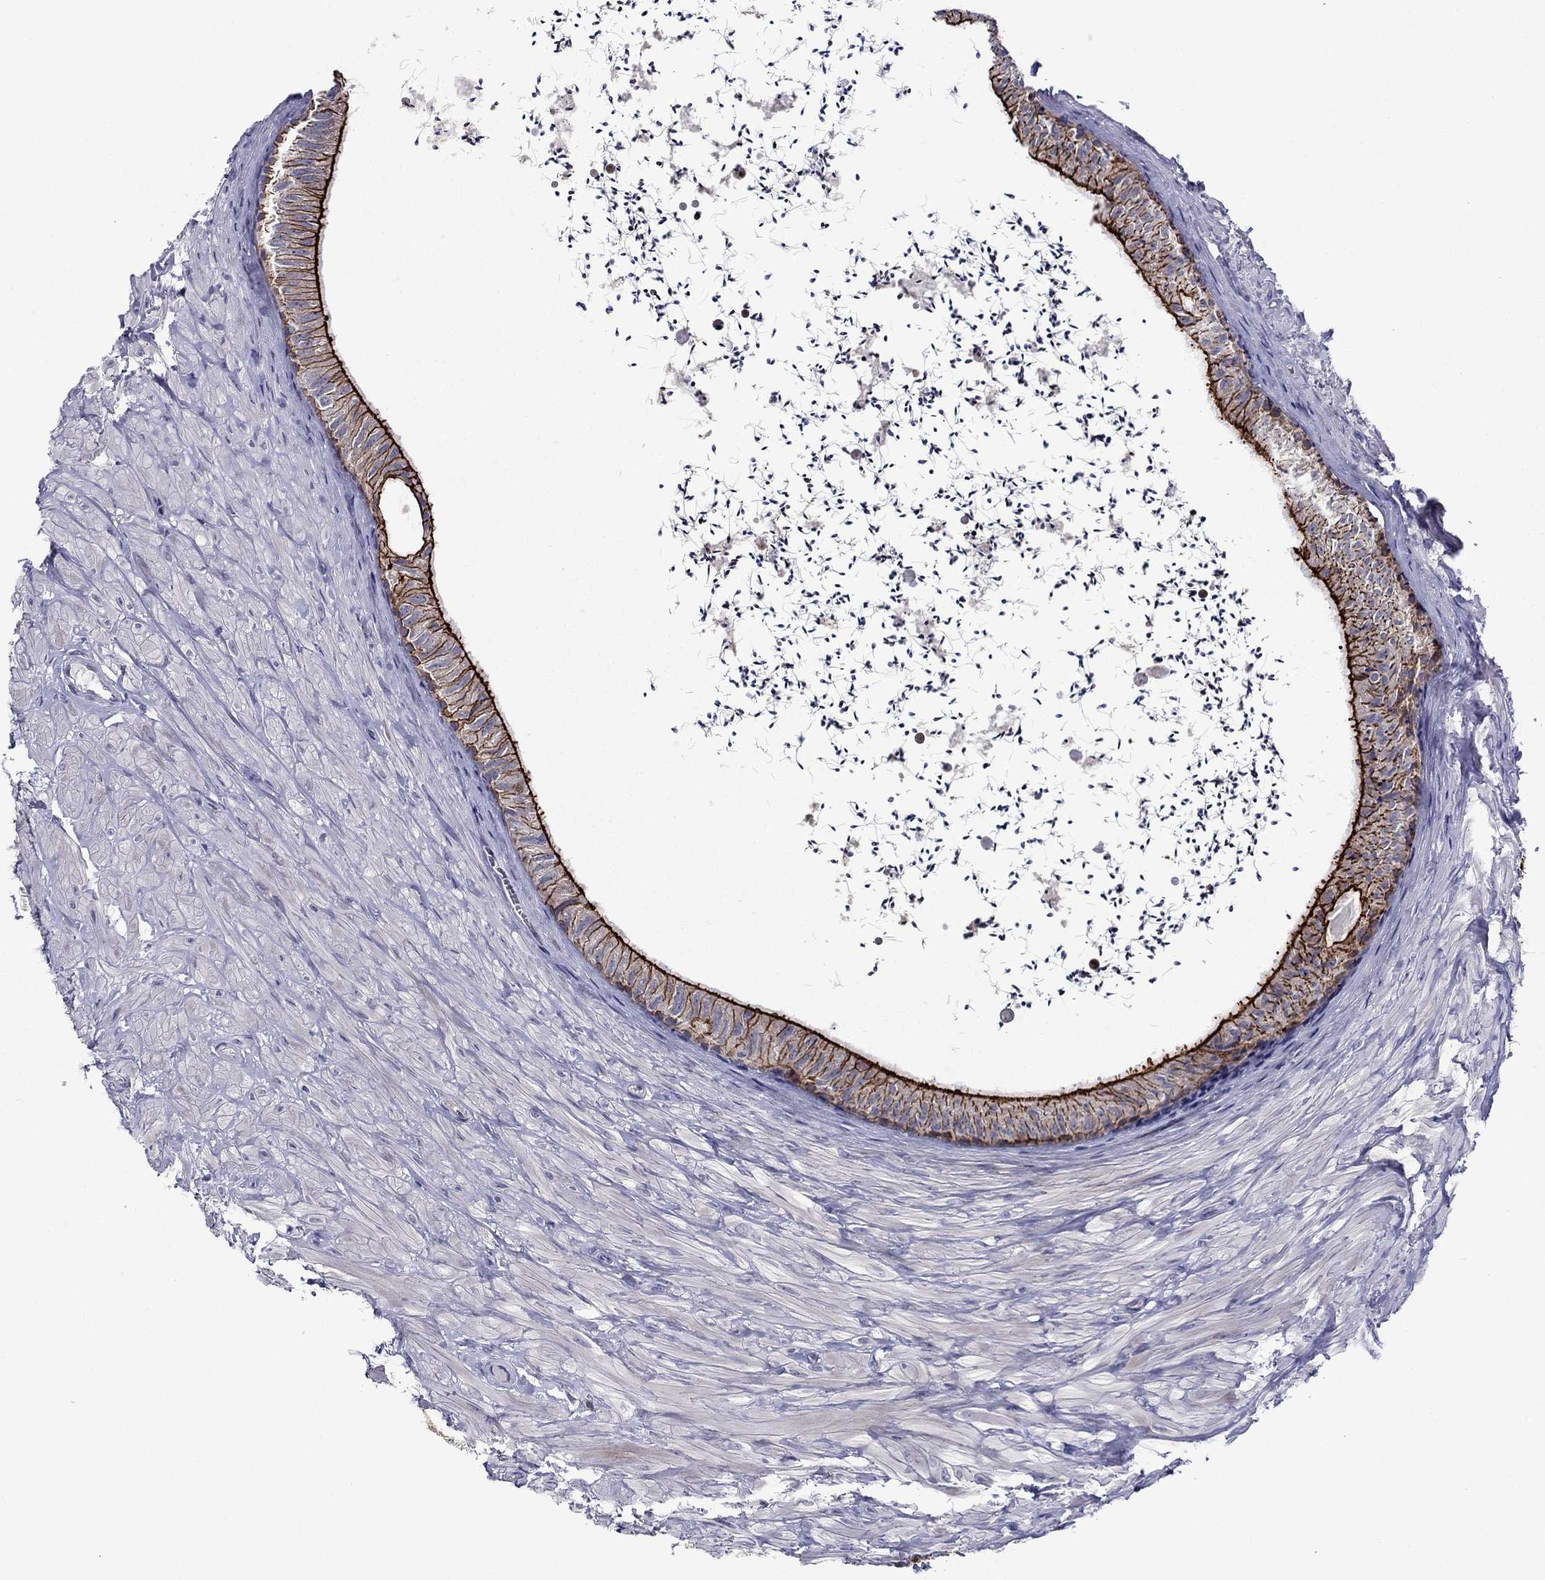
{"staining": {"intensity": "strong", "quantity": ">75%", "location": "cytoplasmic/membranous"}, "tissue": "epididymis", "cell_type": "Glandular cells", "image_type": "normal", "snomed": [{"axis": "morphology", "description": "Normal tissue, NOS"}, {"axis": "topography", "description": "Epididymis"}], "caption": "IHC image of unremarkable human epididymis stained for a protein (brown), which shows high levels of strong cytoplasmic/membranous expression in about >75% of glandular cells.", "gene": "LMO7", "patient": {"sex": "male", "age": 32}}